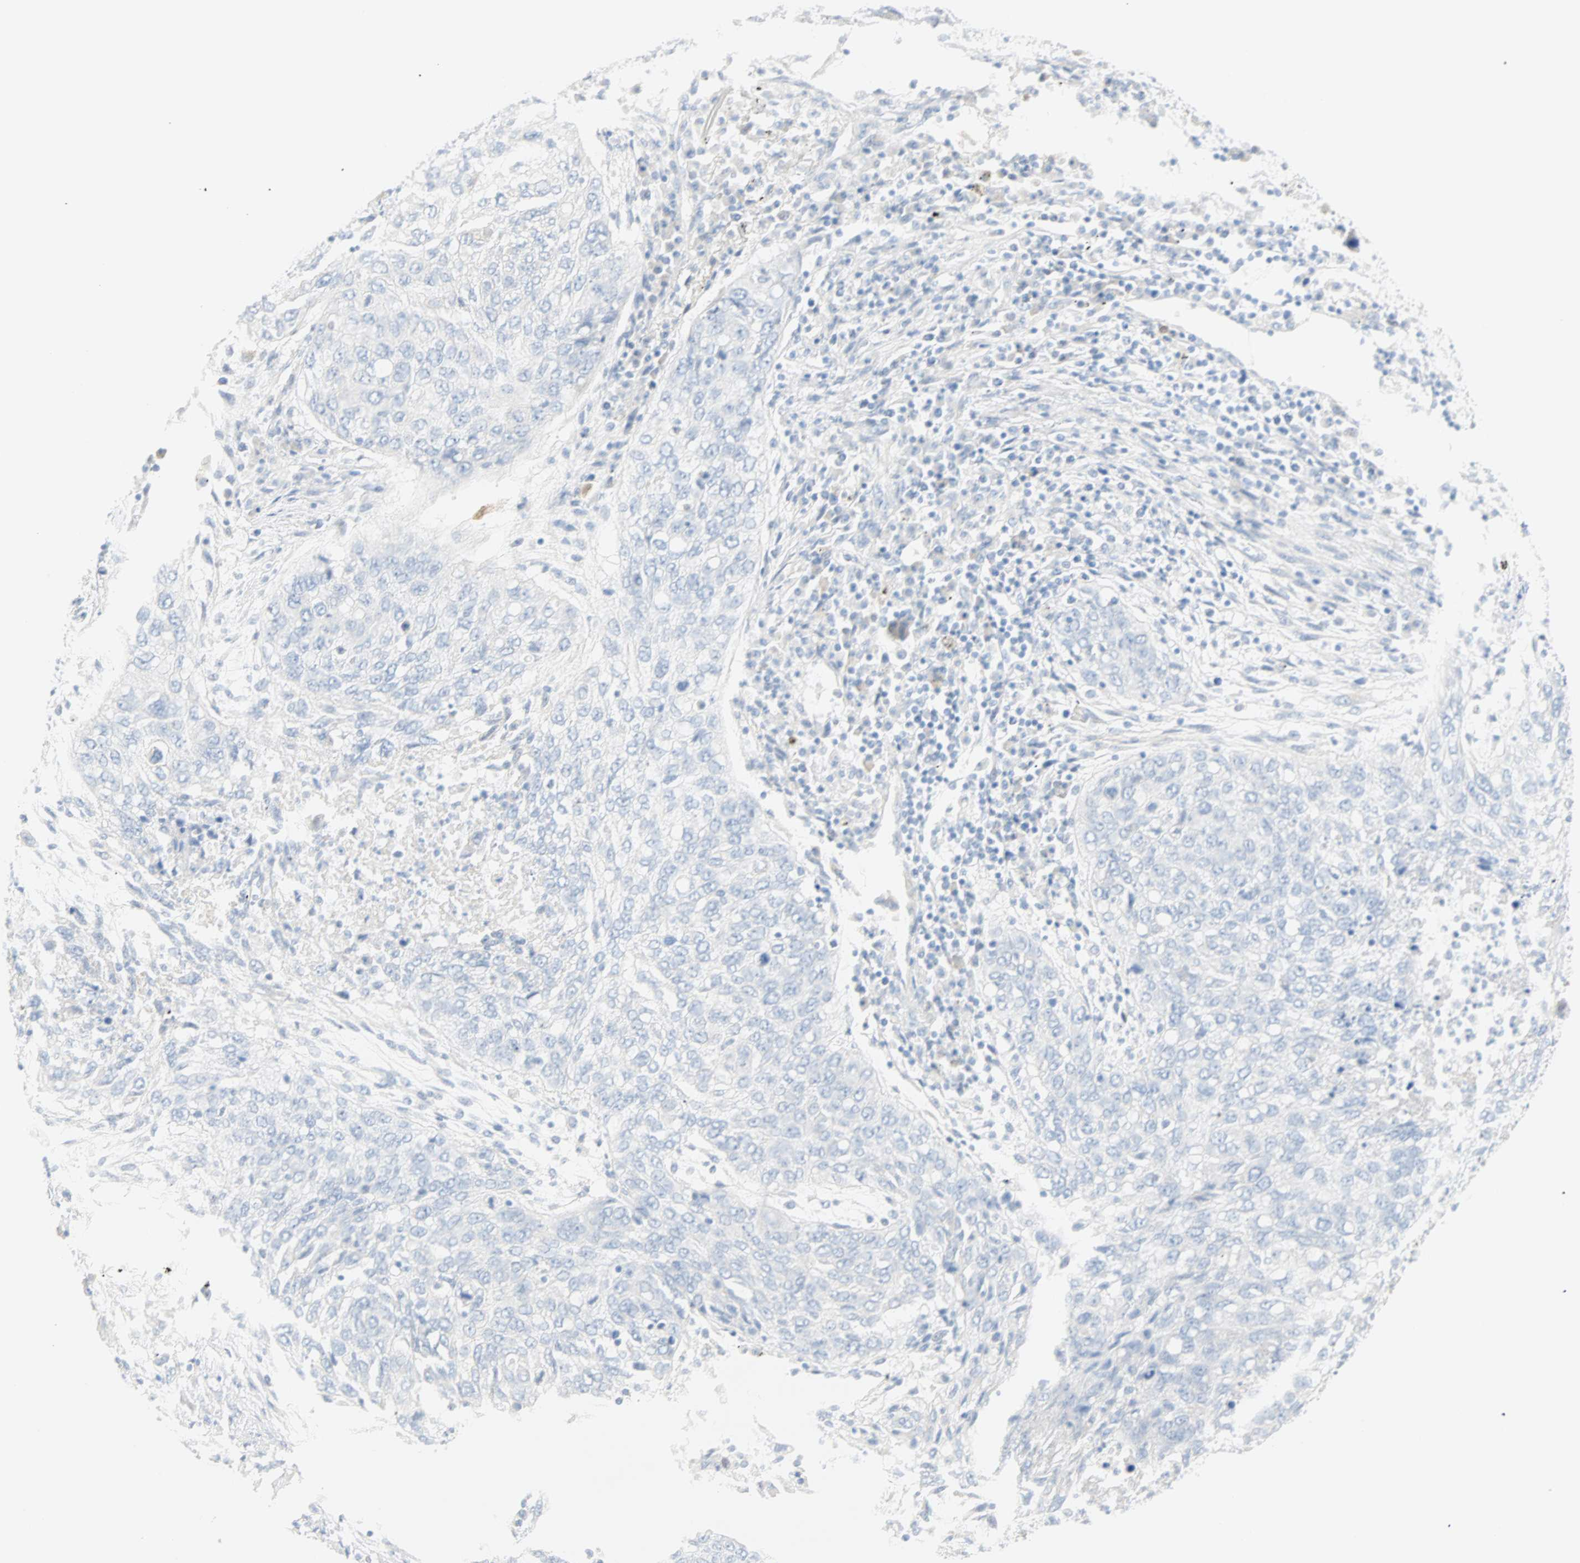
{"staining": {"intensity": "negative", "quantity": "none", "location": "none"}, "tissue": "lung cancer", "cell_type": "Tumor cells", "image_type": "cancer", "snomed": [{"axis": "morphology", "description": "Squamous cell carcinoma, NOS"}, {"axis": "topography", "description": "Lung"}], "caption": "There is no significant positivity in tumor cells of squamous cell carcinoma (lung). (DAB (3,3'-diaminobenzidine) immunohistochemistry (IHC) visualized using brightfield microscopy, high magnification).", "gene": "SELENBP1", "patient": {"sex": "female", "age": 63}}